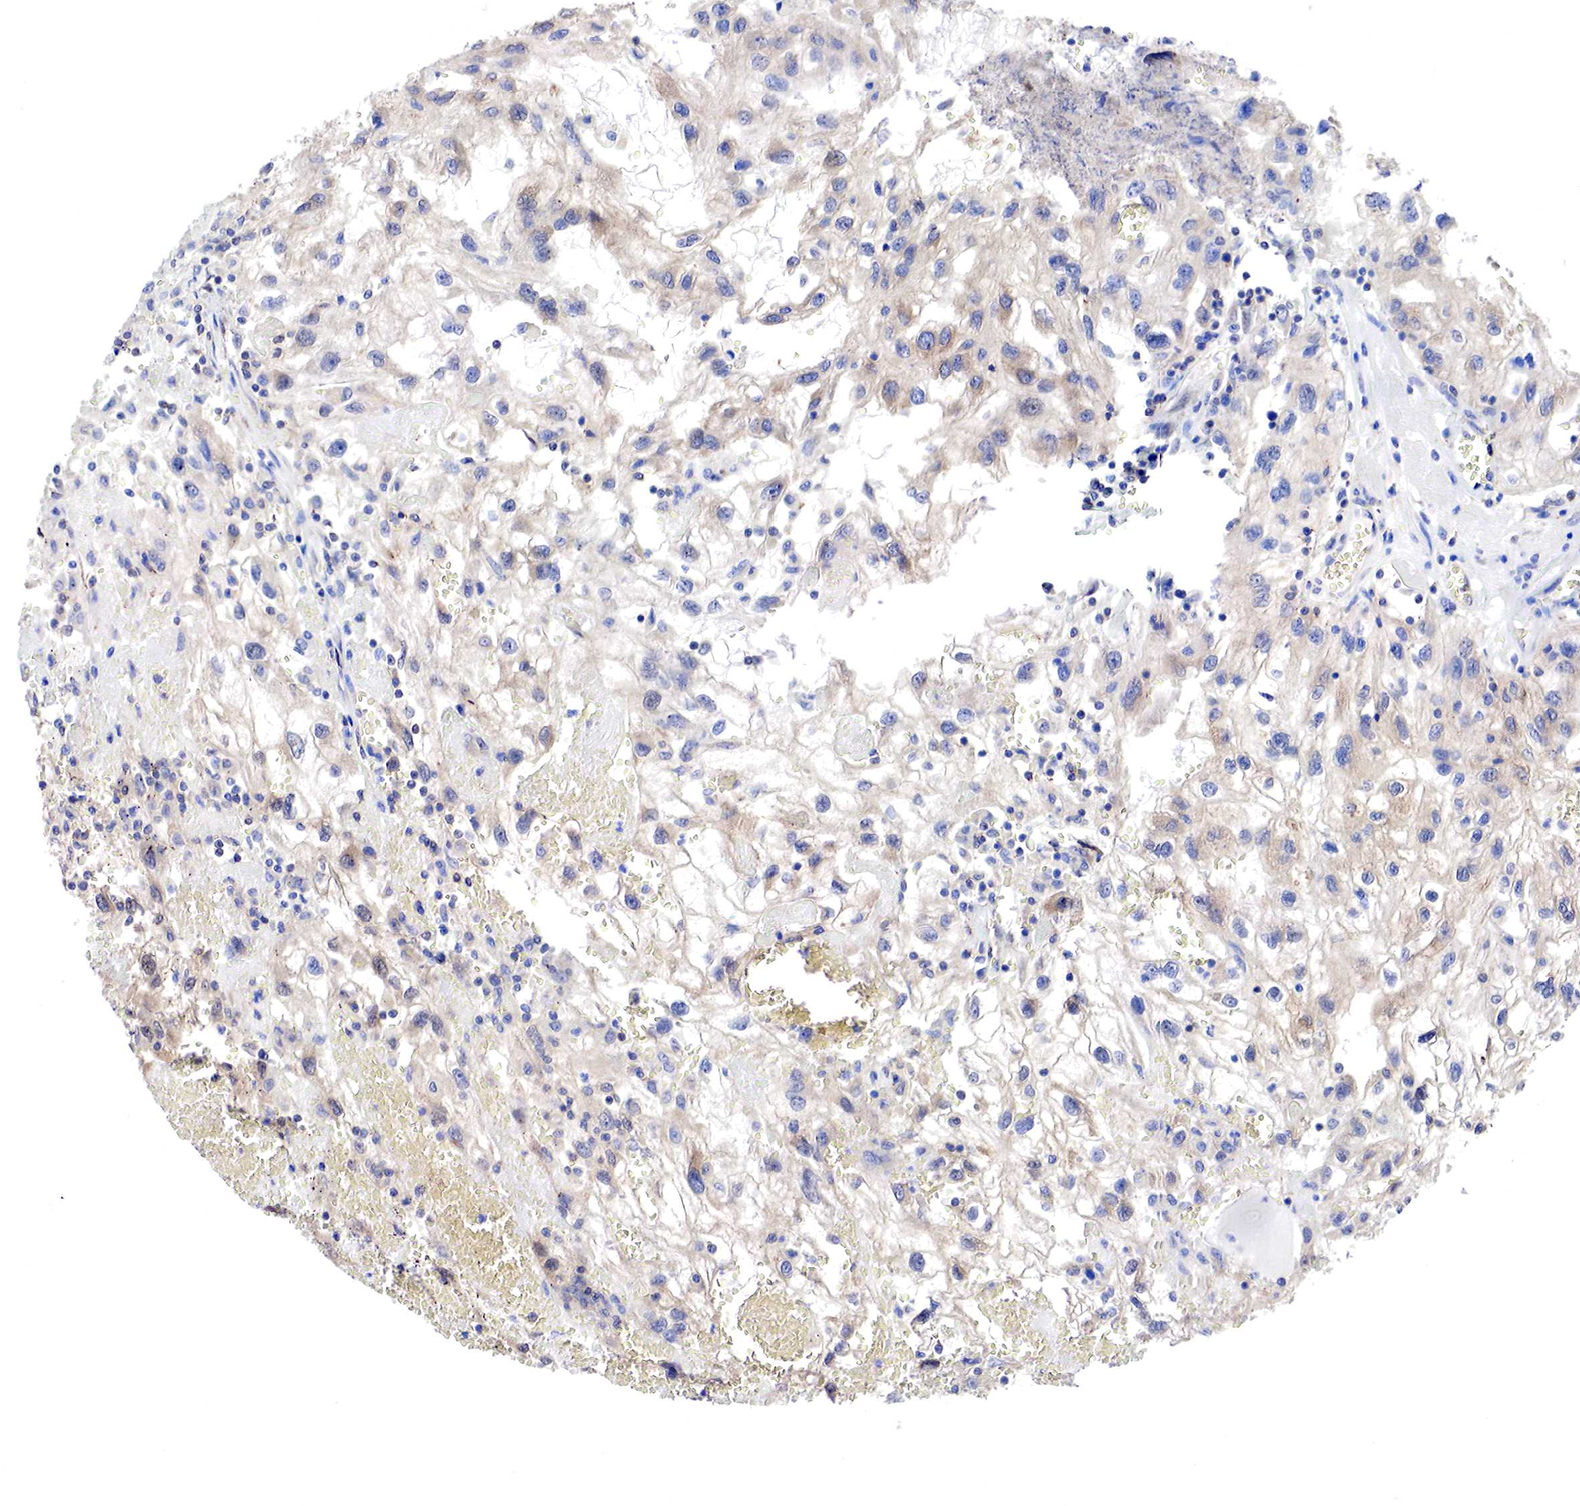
{"staining": {"intensity": "weak", "quantity": "25%-75%", "location": "cytoplasmic/membranous,nuclear"}, "tissue": "renal cancer", "cell_type": "Tumor cells", "image_type": "cancer", "snomed": [{"axis": "morphology", "description": "Normal tissue, NOS"}, {"axis": "morphology", "description": "Adenocarcinoma, NOS"}, {"axis": "topography", "description": "Kidney"}], "caption": "About 25%-75% of tumor cells in renal cancer (adenocarcinoma) demonstrate weak cytoplasmic/membranous and nuclear protein positivity as visualized by brown immunohistochemical staining.", "gene": "PABIR2", "patient": {"sex": "male", "age": 71}}